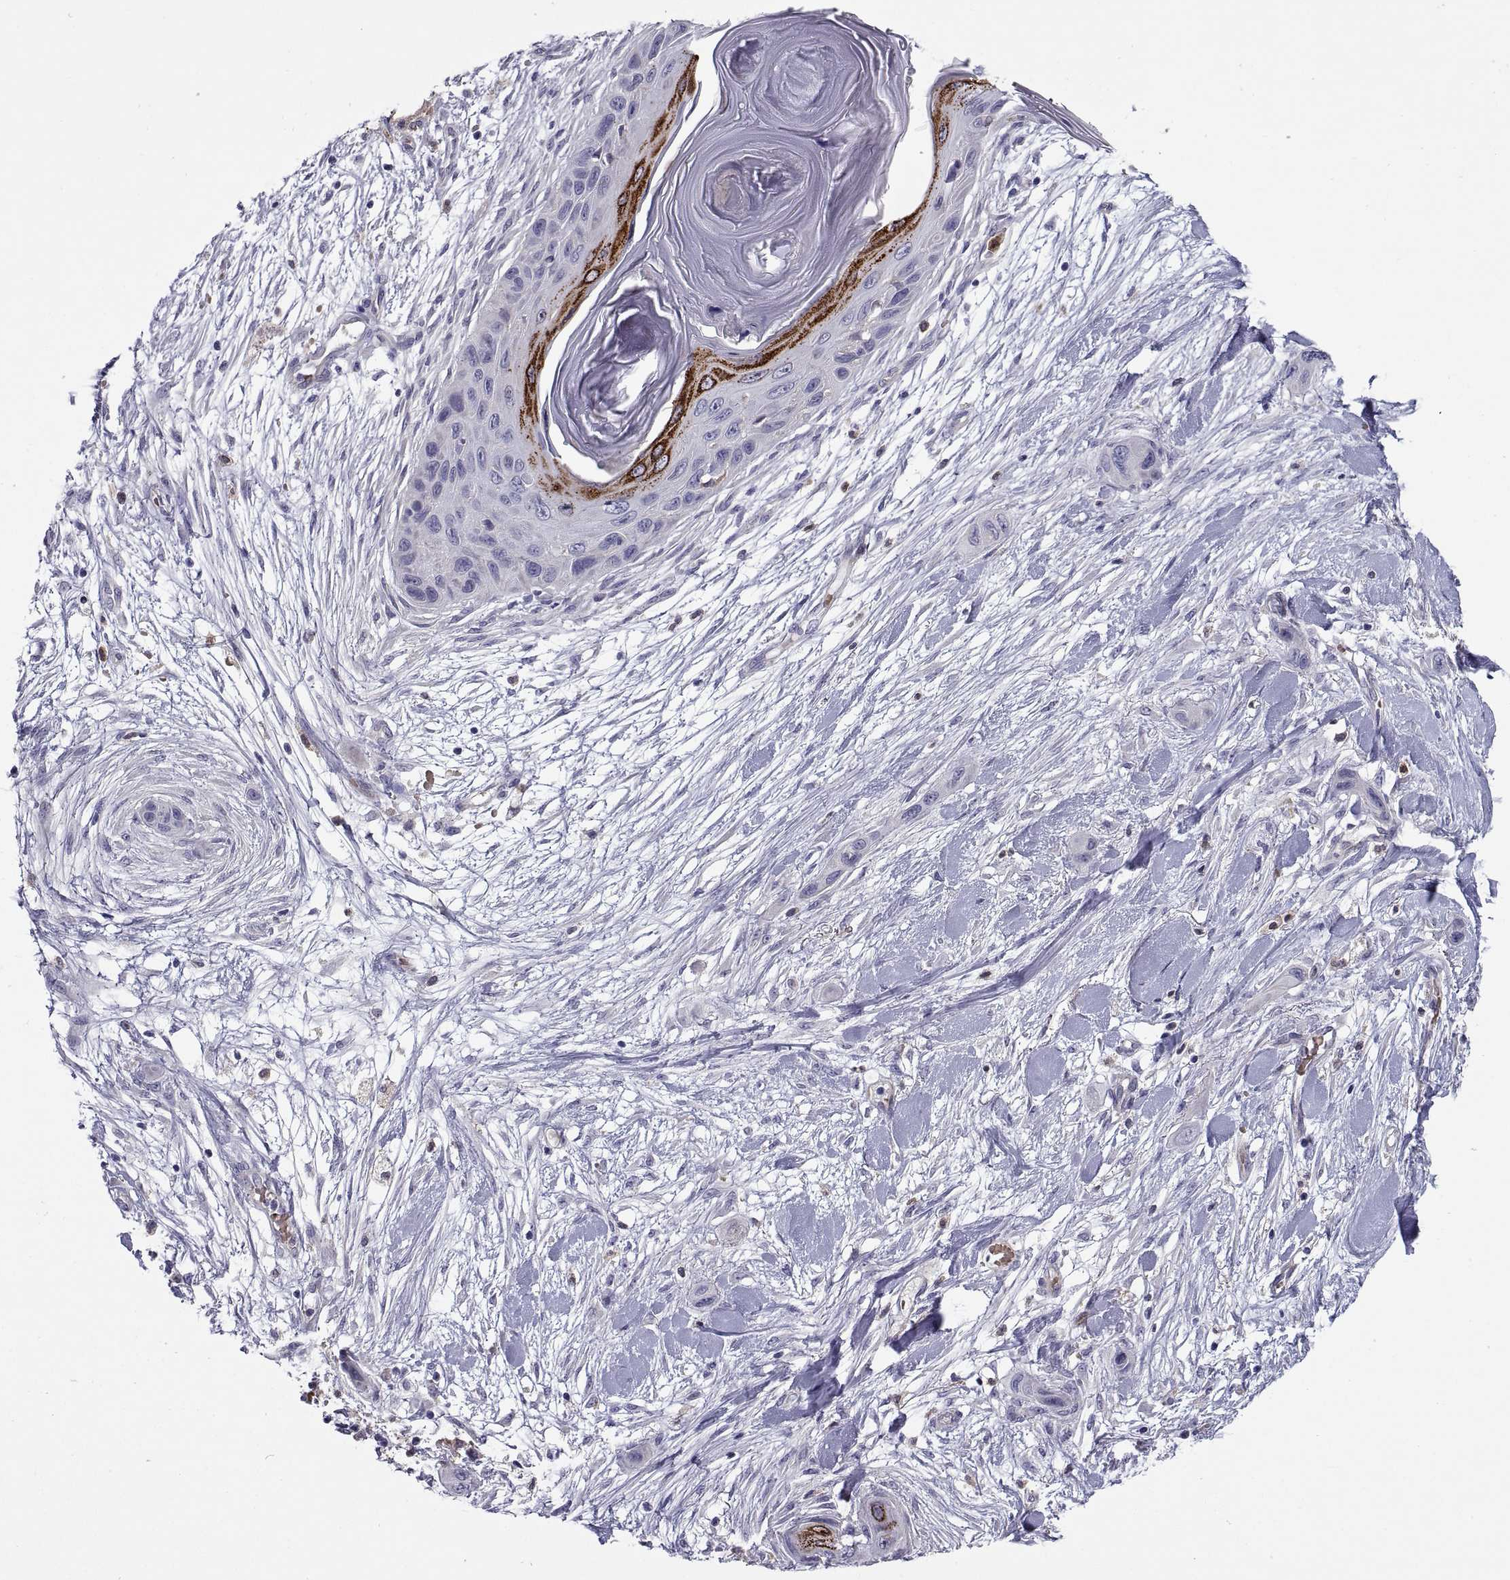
{"staining": {"intensity": "negative", "quantity": "none", "location": "none"}, "tissue": "skin cancer", "cell_type": "Tumor cells", "image_type": "cancer", "snomed": [{"axis": "morphology", "description": "Squamous cell carcinoma, NOS"}, {"axis": "topography", "description": "Skin"}], "caption": "Skin squamous cell carcinoma stained for a protein using immunohistochemistry (IHC) shows no positivity tumor cells.", "gene": "DOK3", "patient": {"sex": "male", "age": 79}}